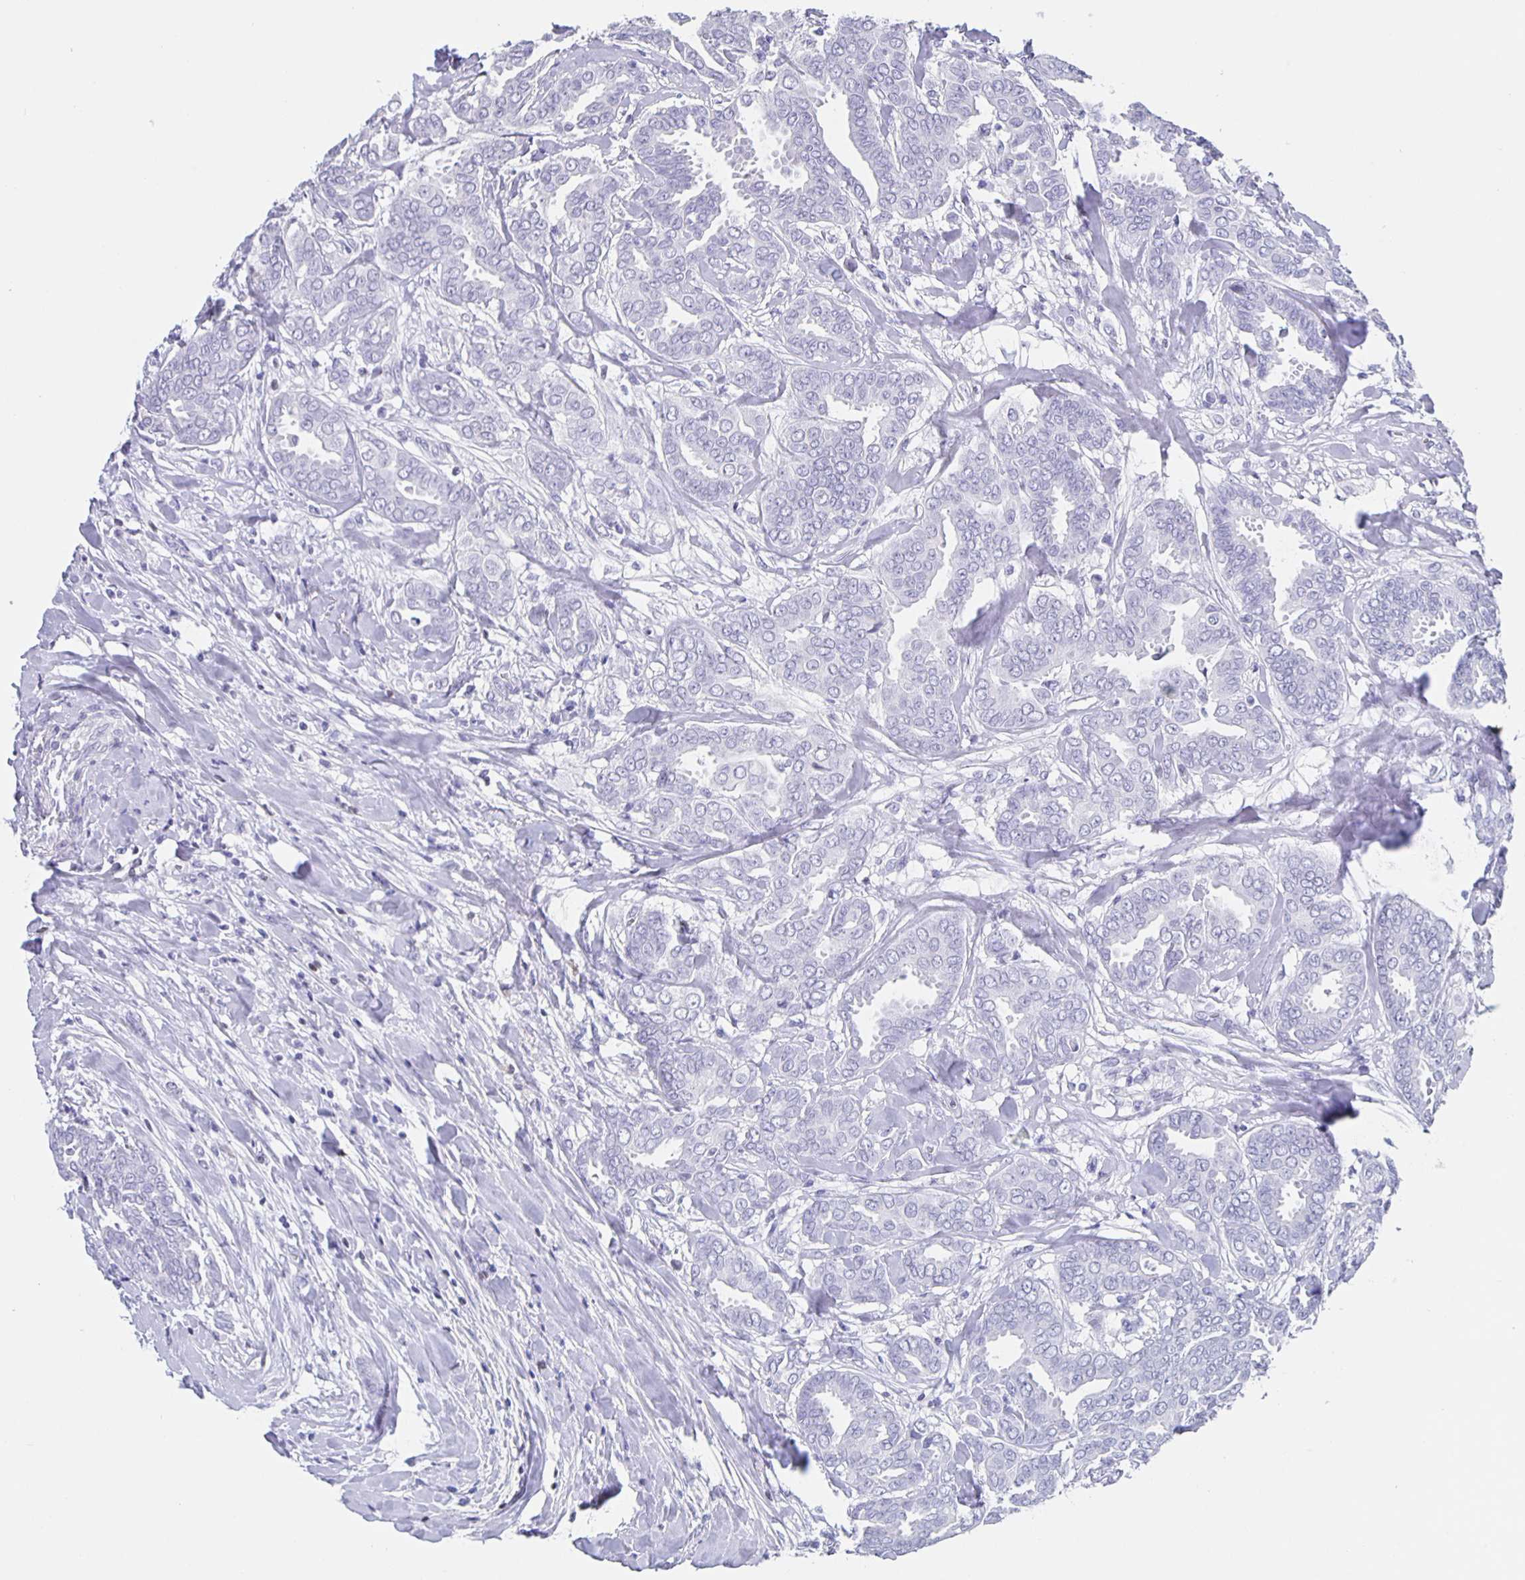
{"staining": {"intensity": "negative", "quantity": "none", "location": "none"}, "tissue": "breast cancer", "cell_type": "Tumor cells", "image_type": "cancer", "snomed": [{"axis": "morphology", "description": "Duct carcinoma"}, {"axis": "topography", "description": "Breast"}], "caption": "An immunohistochemistry (IHC) micrograph of breast infiltrating ductal carcinoma is shown. There is no staining in tumor cells of breast infiltrating ductal carcinoma.", "gene": "SATB2", "patient": {"sex": "female", "age": 45}}